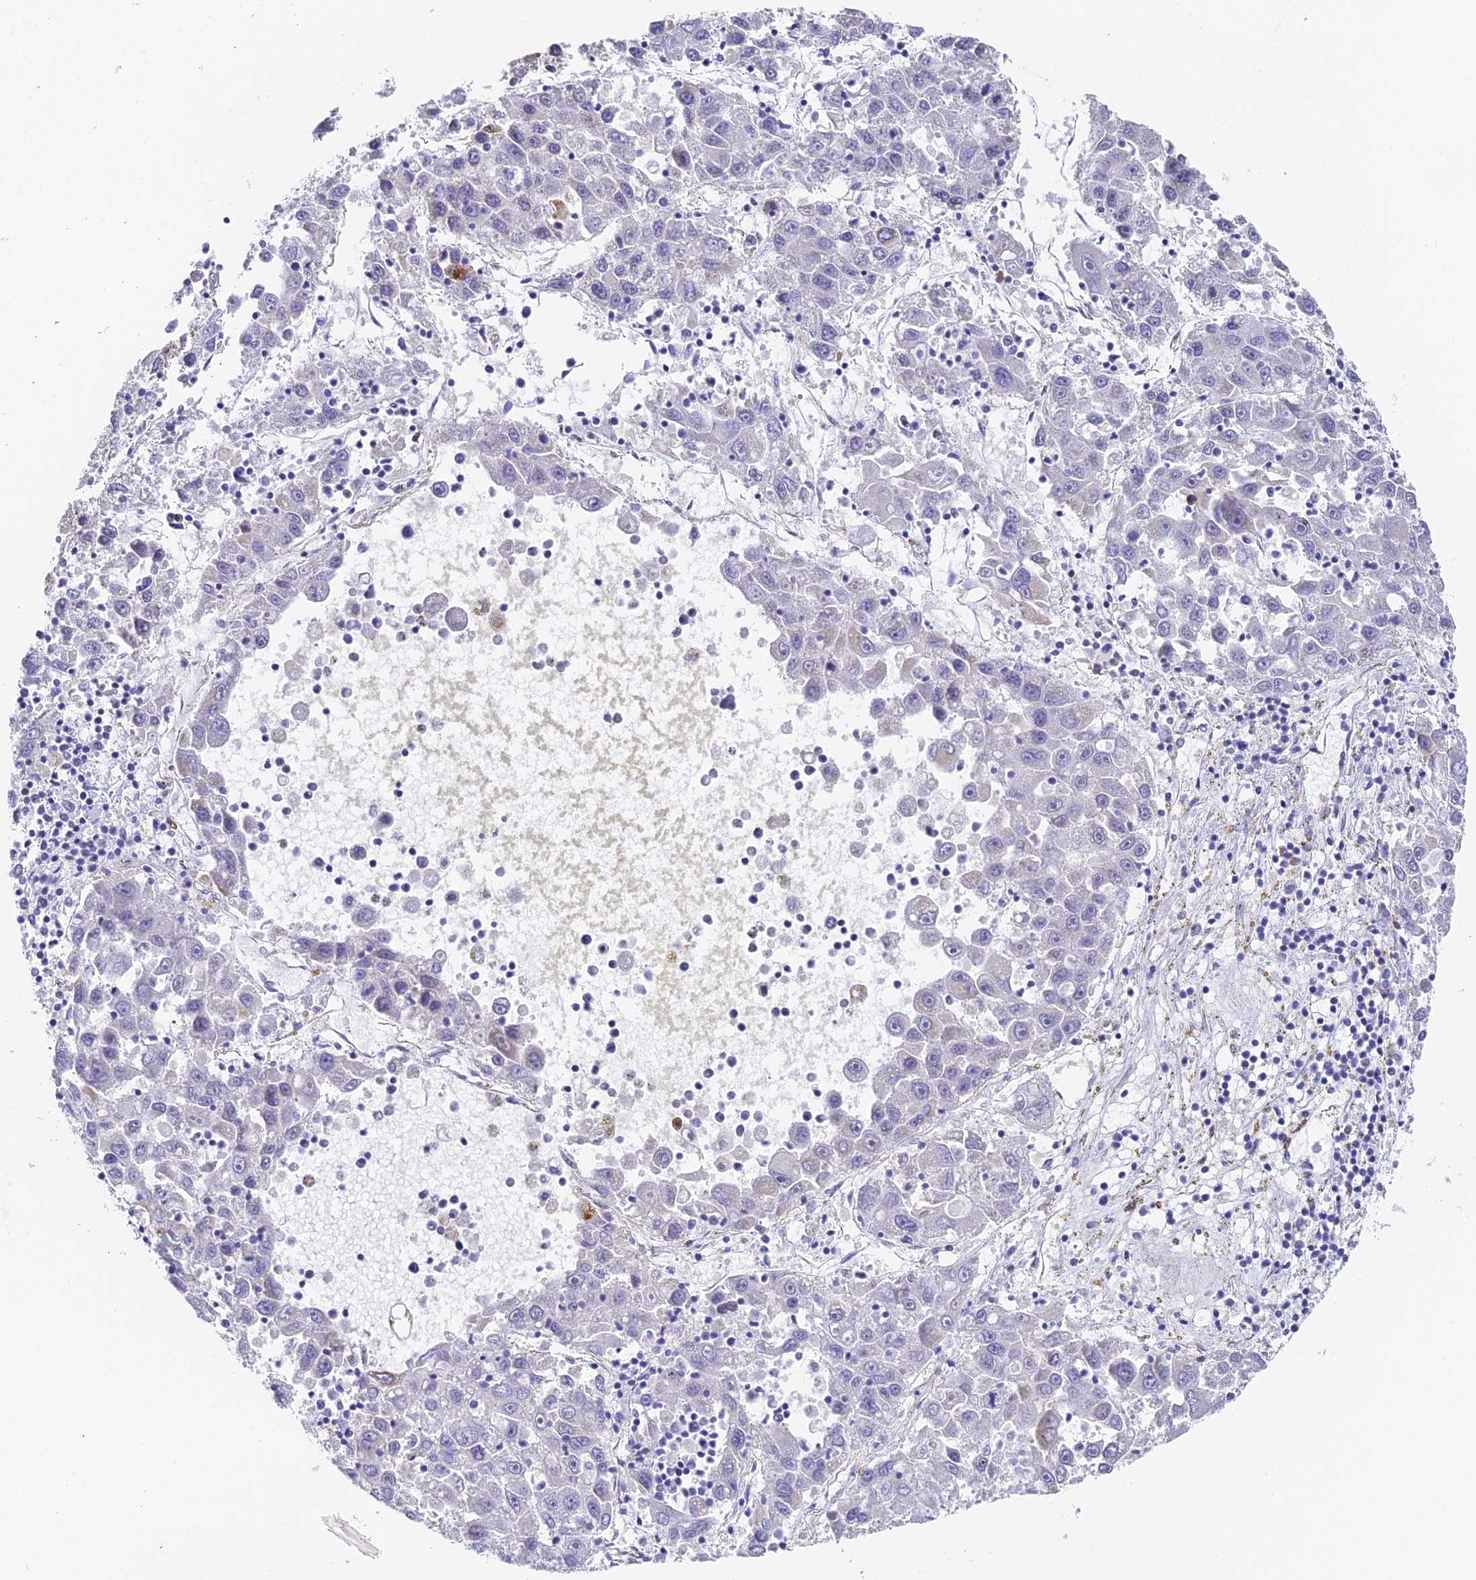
{"staining": {"intensity": "moderate", "quantity": "<25%", "location": "cytoplasmic/membranous"}, "tissue": "liver cancer", "cell_type": "Tumor cells", "image_type": "cancer", "snomed": [{"axis": "morphology", "description": "Carcinoma, Hepatocellular, NOS"}, {"axis": "topography", "description": "Liver"}], "caption": "An image of hepatocellular carcinoma (liver) stained for a protein exhibits moderate cytoplasmic/membranous brown staining in tumor cells.", "gene": "GJA1", "patient": {"sex": "male", "age": 49}}